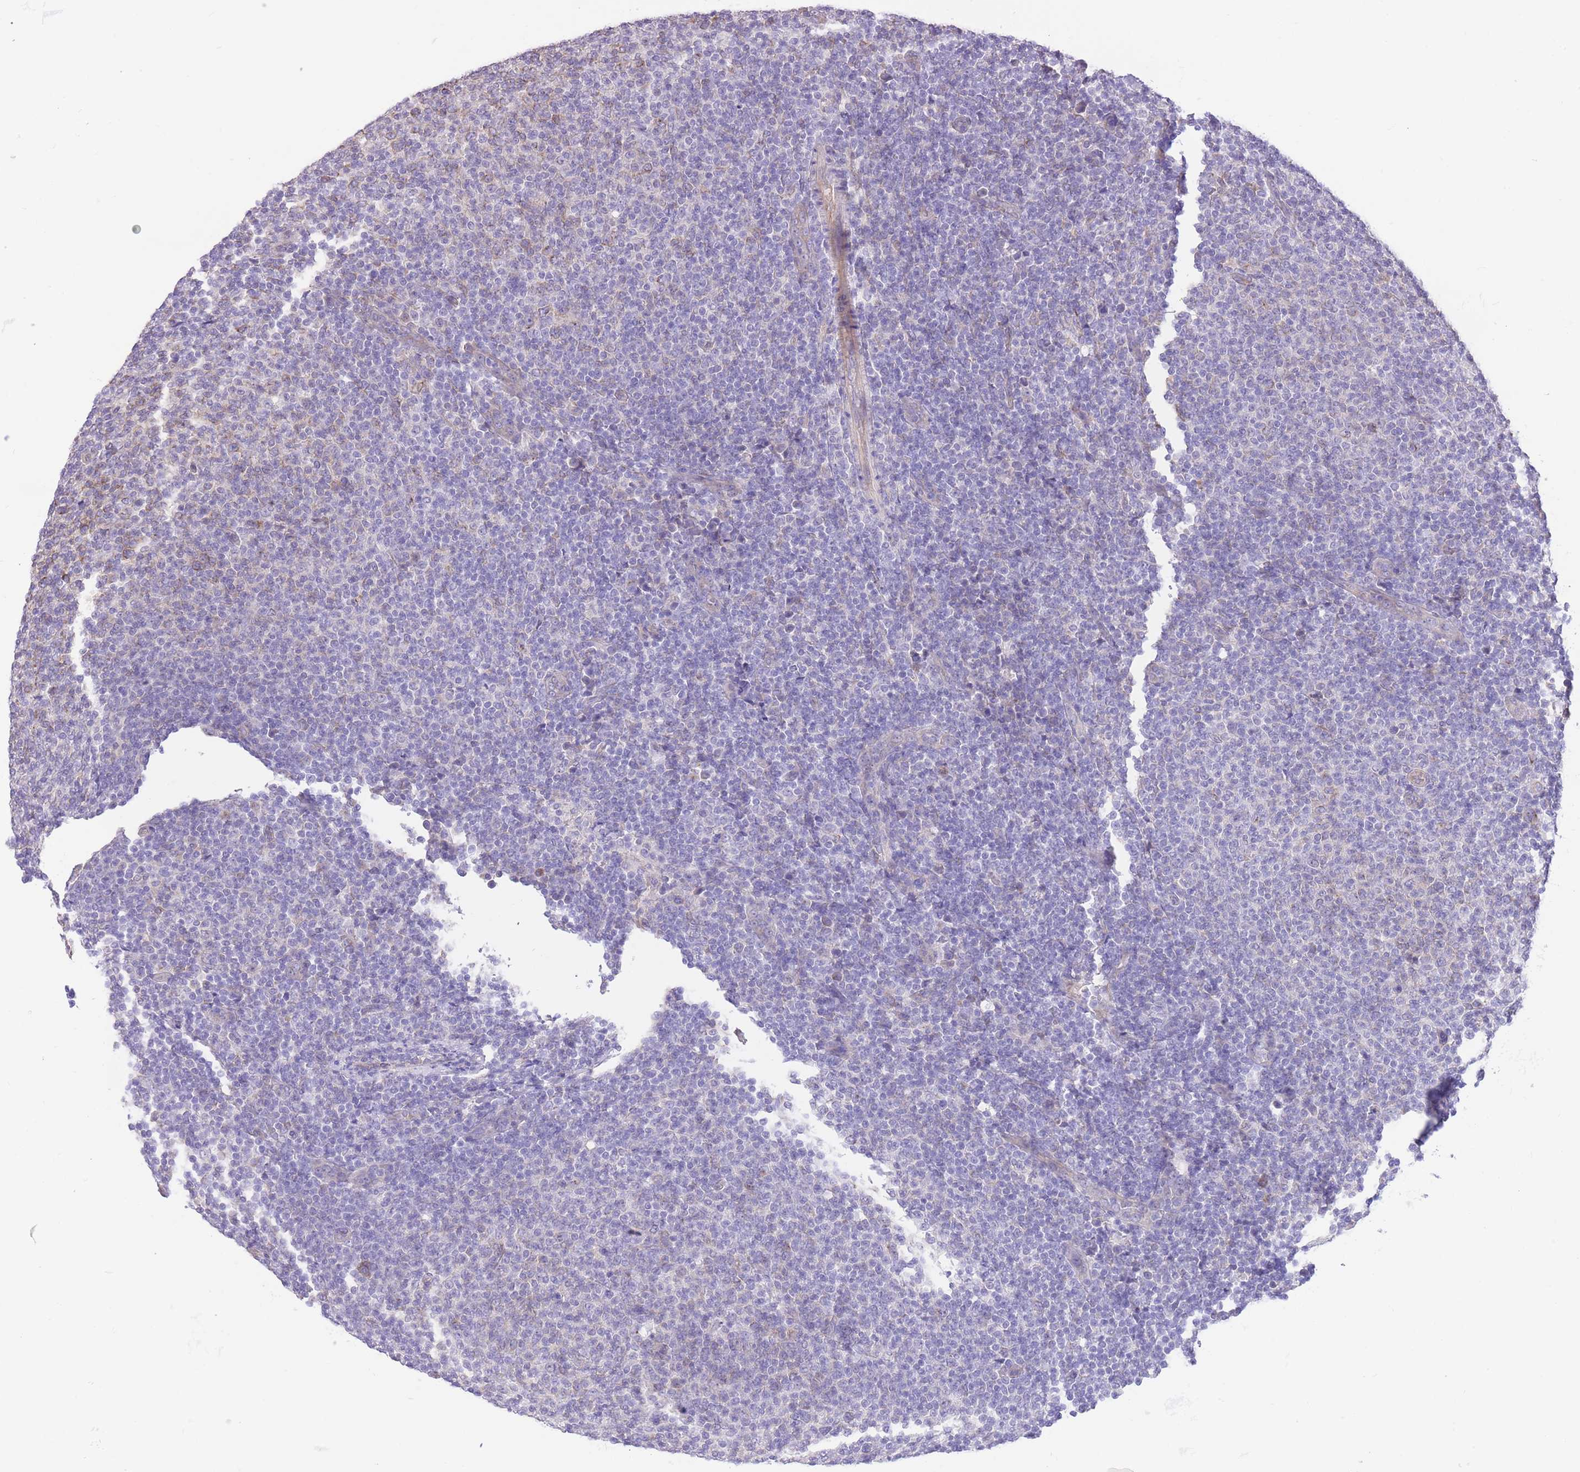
{"staining": {"intensity": "negative", "quantity": "none", "location": "none"}, "tissue": "lymphoma", "cell_type": "Tumor cells", "image_type": "cancer", "snomed": [{"axis": "morphology", "description": "Malignant lymphoma, non-Hodgkin's type, Low grade"}, {"axis": "topography", "description": "Lymph node"}], "caption": "This is an immunohistochemistry (IHC) photomicrograph of human lymphoma. There is no expression in tumor cells.", "gene": "RHOU", "patient": {"sex": "male", "age": 66}}